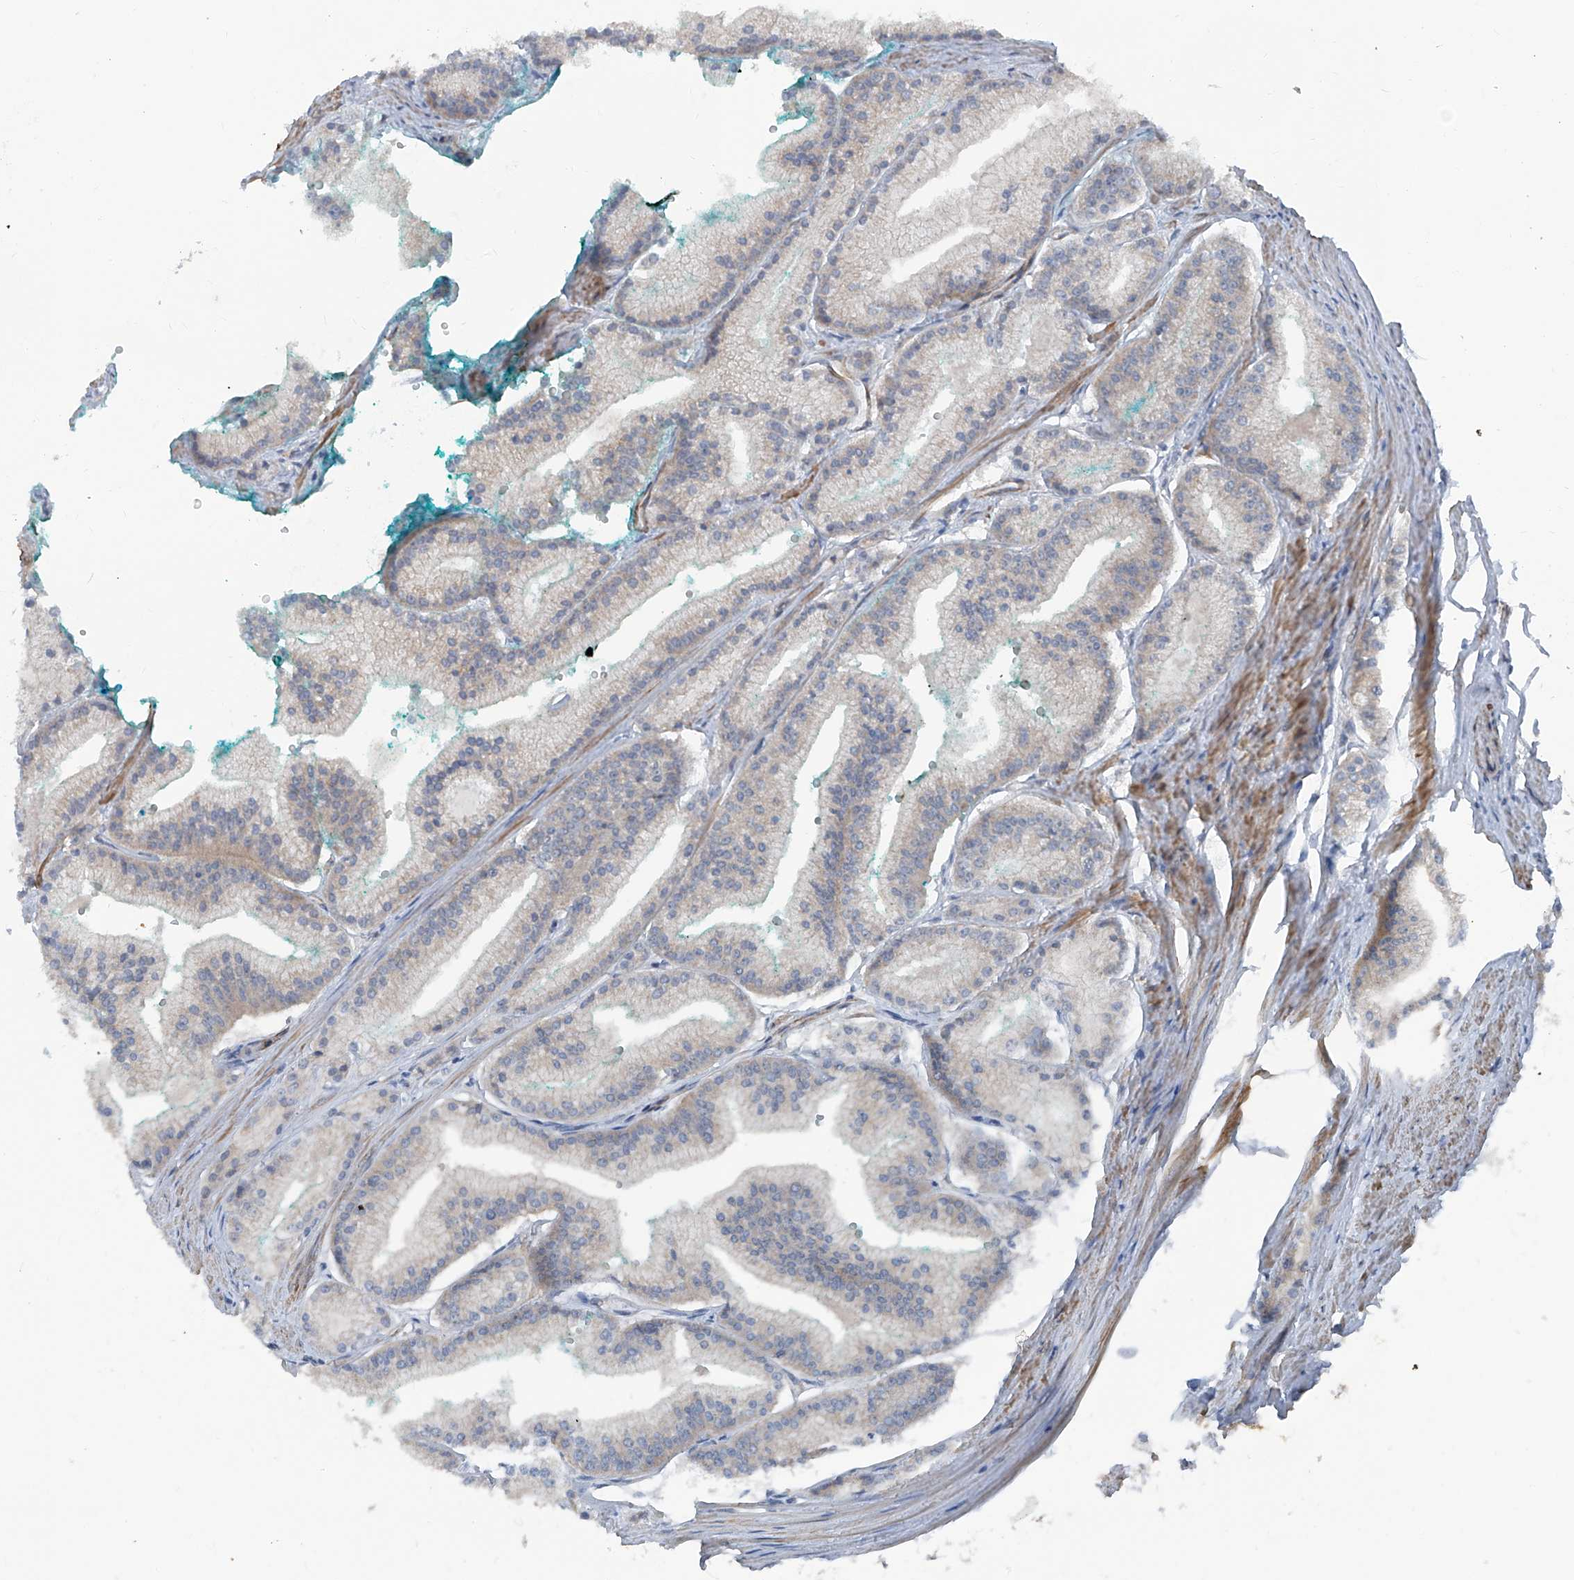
{"staining": {"intensity": "negative", "quantity": "none", "location": "none"}, "tissue": "prostate cancer", "cell_type": "Tumor cells", "image_type": "cancer", "snomed": [{"axis": "morphology", "description": "Adenocarcinoma, Low grade"}, {"axis": "topography", "description": "Prostate"}], "caption": "The histopathology image shows no staining of tumor cells in prostate cancer.", "gene": "COA7", "patient": {"sex": "male", "age": 52}}